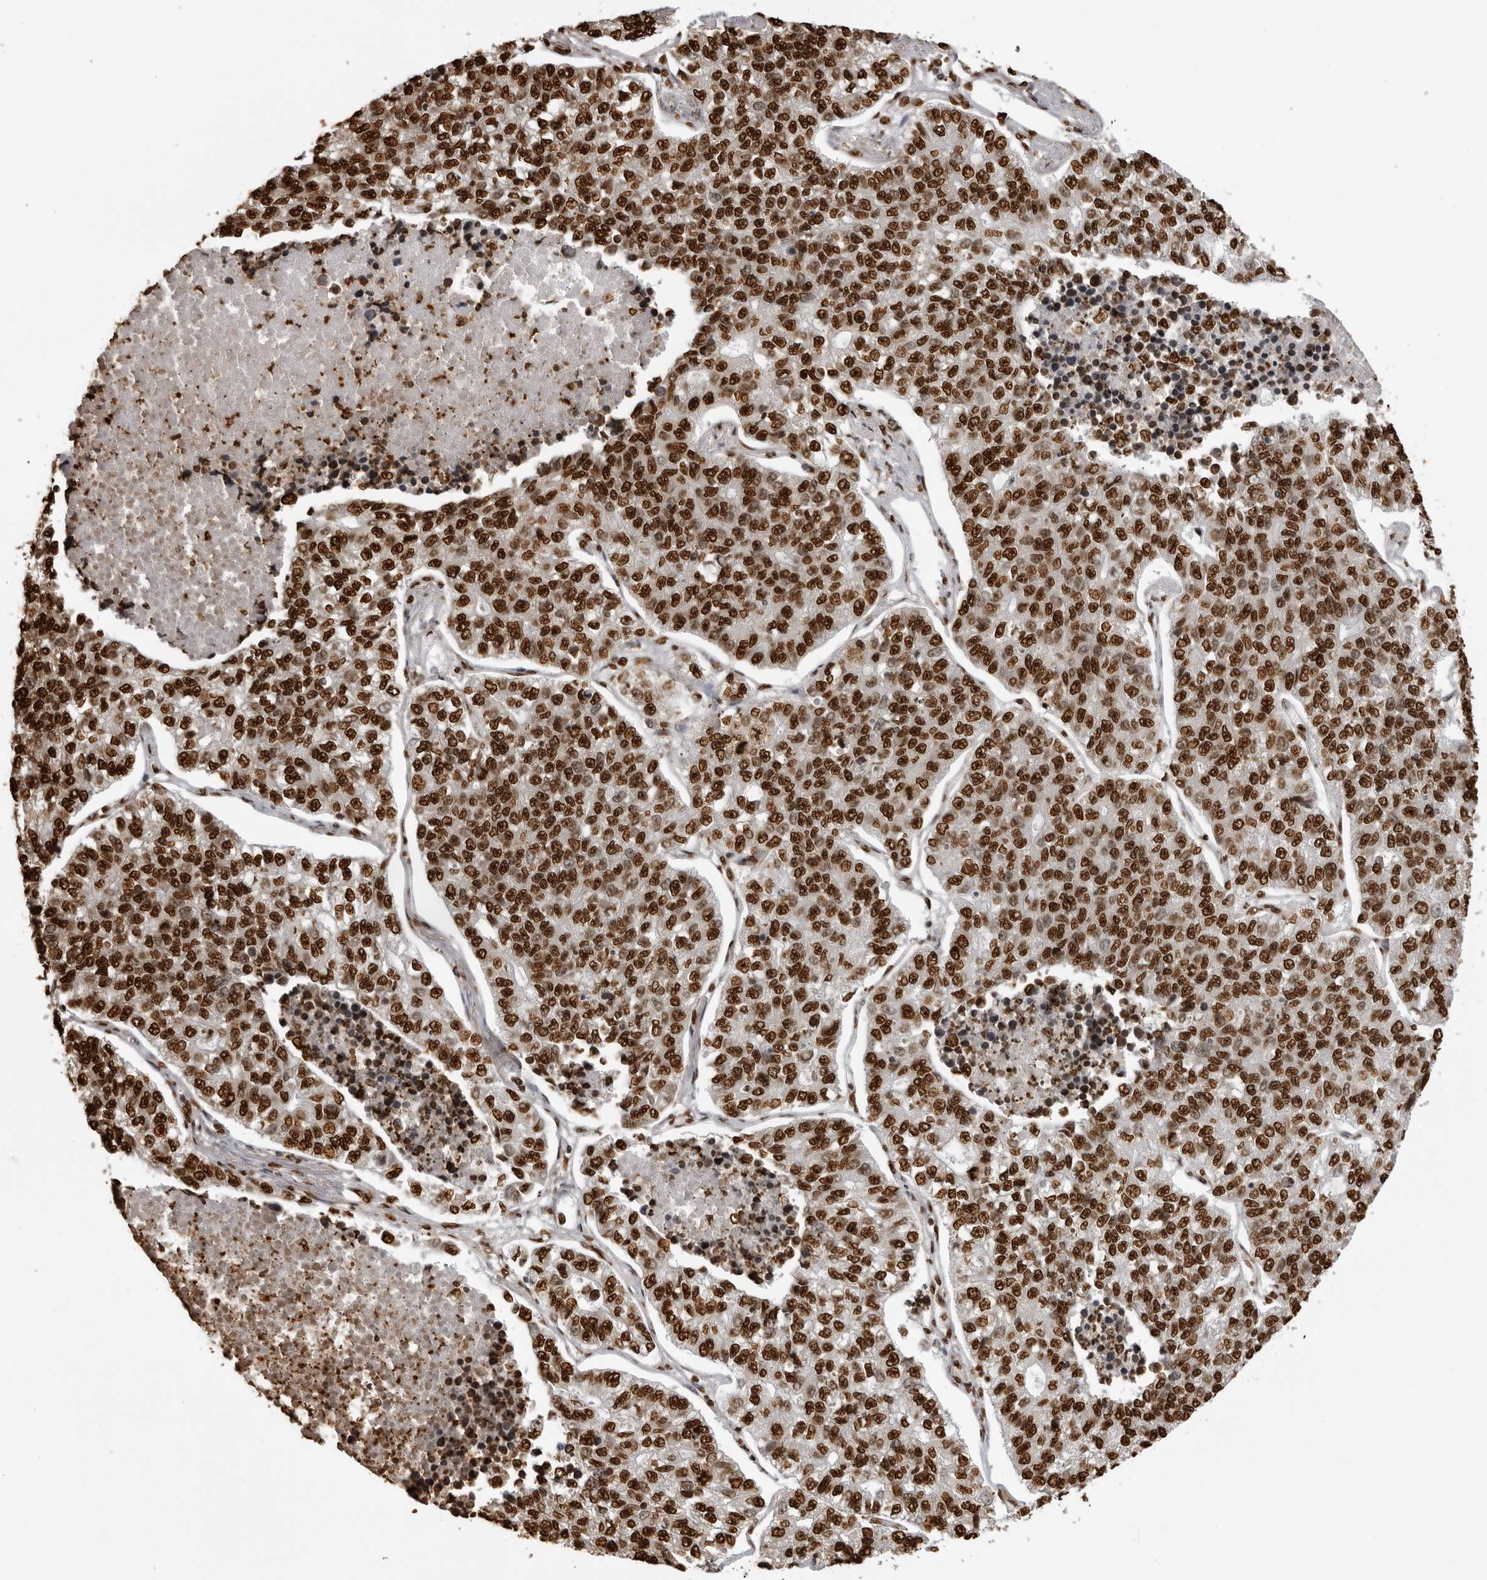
{"staining": {"intensity": "strong", "quantity": ">75%", "location": "nuclear"}, "tissue": "lung cancer", "cell_type": "Tumor cells", "image_type": "cancer", "snomed": [{"axis": "morphology", "description": "Adenocarcinoma, NOS"}, {"axis": "topography", "description": "Lung"}], "caption": "IHC micrograph of neoplastic tissue: lung adenocarcinoma stained using immunohistochemistry (IHC) exhibits high levels of strong protein expression localized specifically in the nuclear of tumor cells, appearing as a nuclear brown color.", "gene": "ZFP91", "patient": {"sex": "male", "age": 49}}